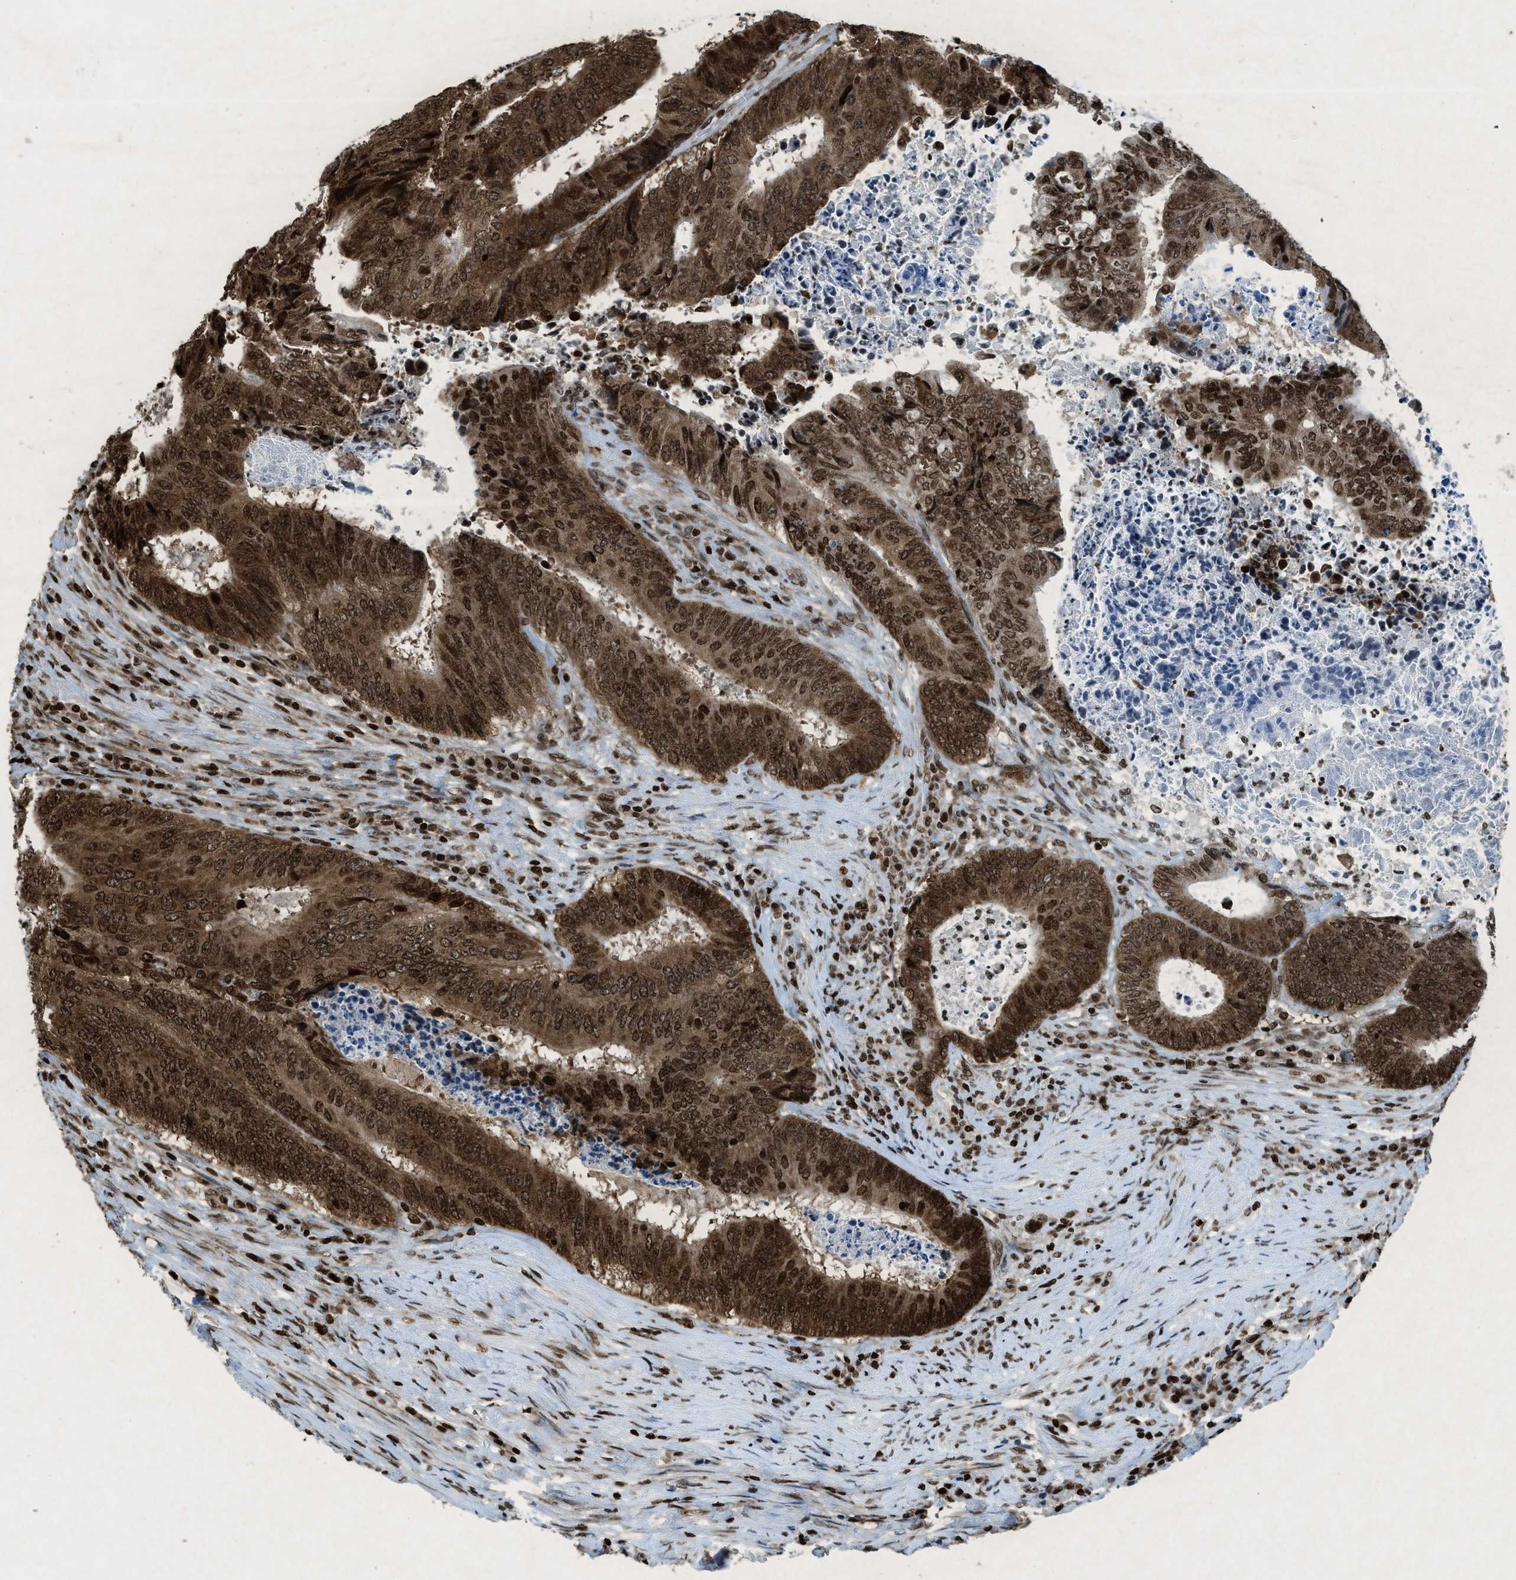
{"staining": {"intensity": "moderate", "quantity": ">75%", "location": "cytoplasmic/membranous,nuclear"}, "tissue": "colorectal cancer", "cell_type": "Tumor cells", "image_type": "cancer", "snomed": [{"axis": "morphology", "description": "Adenocarcinoma, NOS"}, {"axis": "topography", "description": "Rectum"}], "caption": "A photomicrograph of colorectal cancer (adenocarcinoma) stained for a protein reveals moderate cytoplasmic/membranous and nuclear brown staining in tumor cells. The staining is performed using DAB (3,3'-diaminobenzidine) brown chromogen to label protein expression. The nuclei are counter-stained blue using hematoxylin.", "gene": "NXF1", "patient": {"sex": "male", "age": 72}}